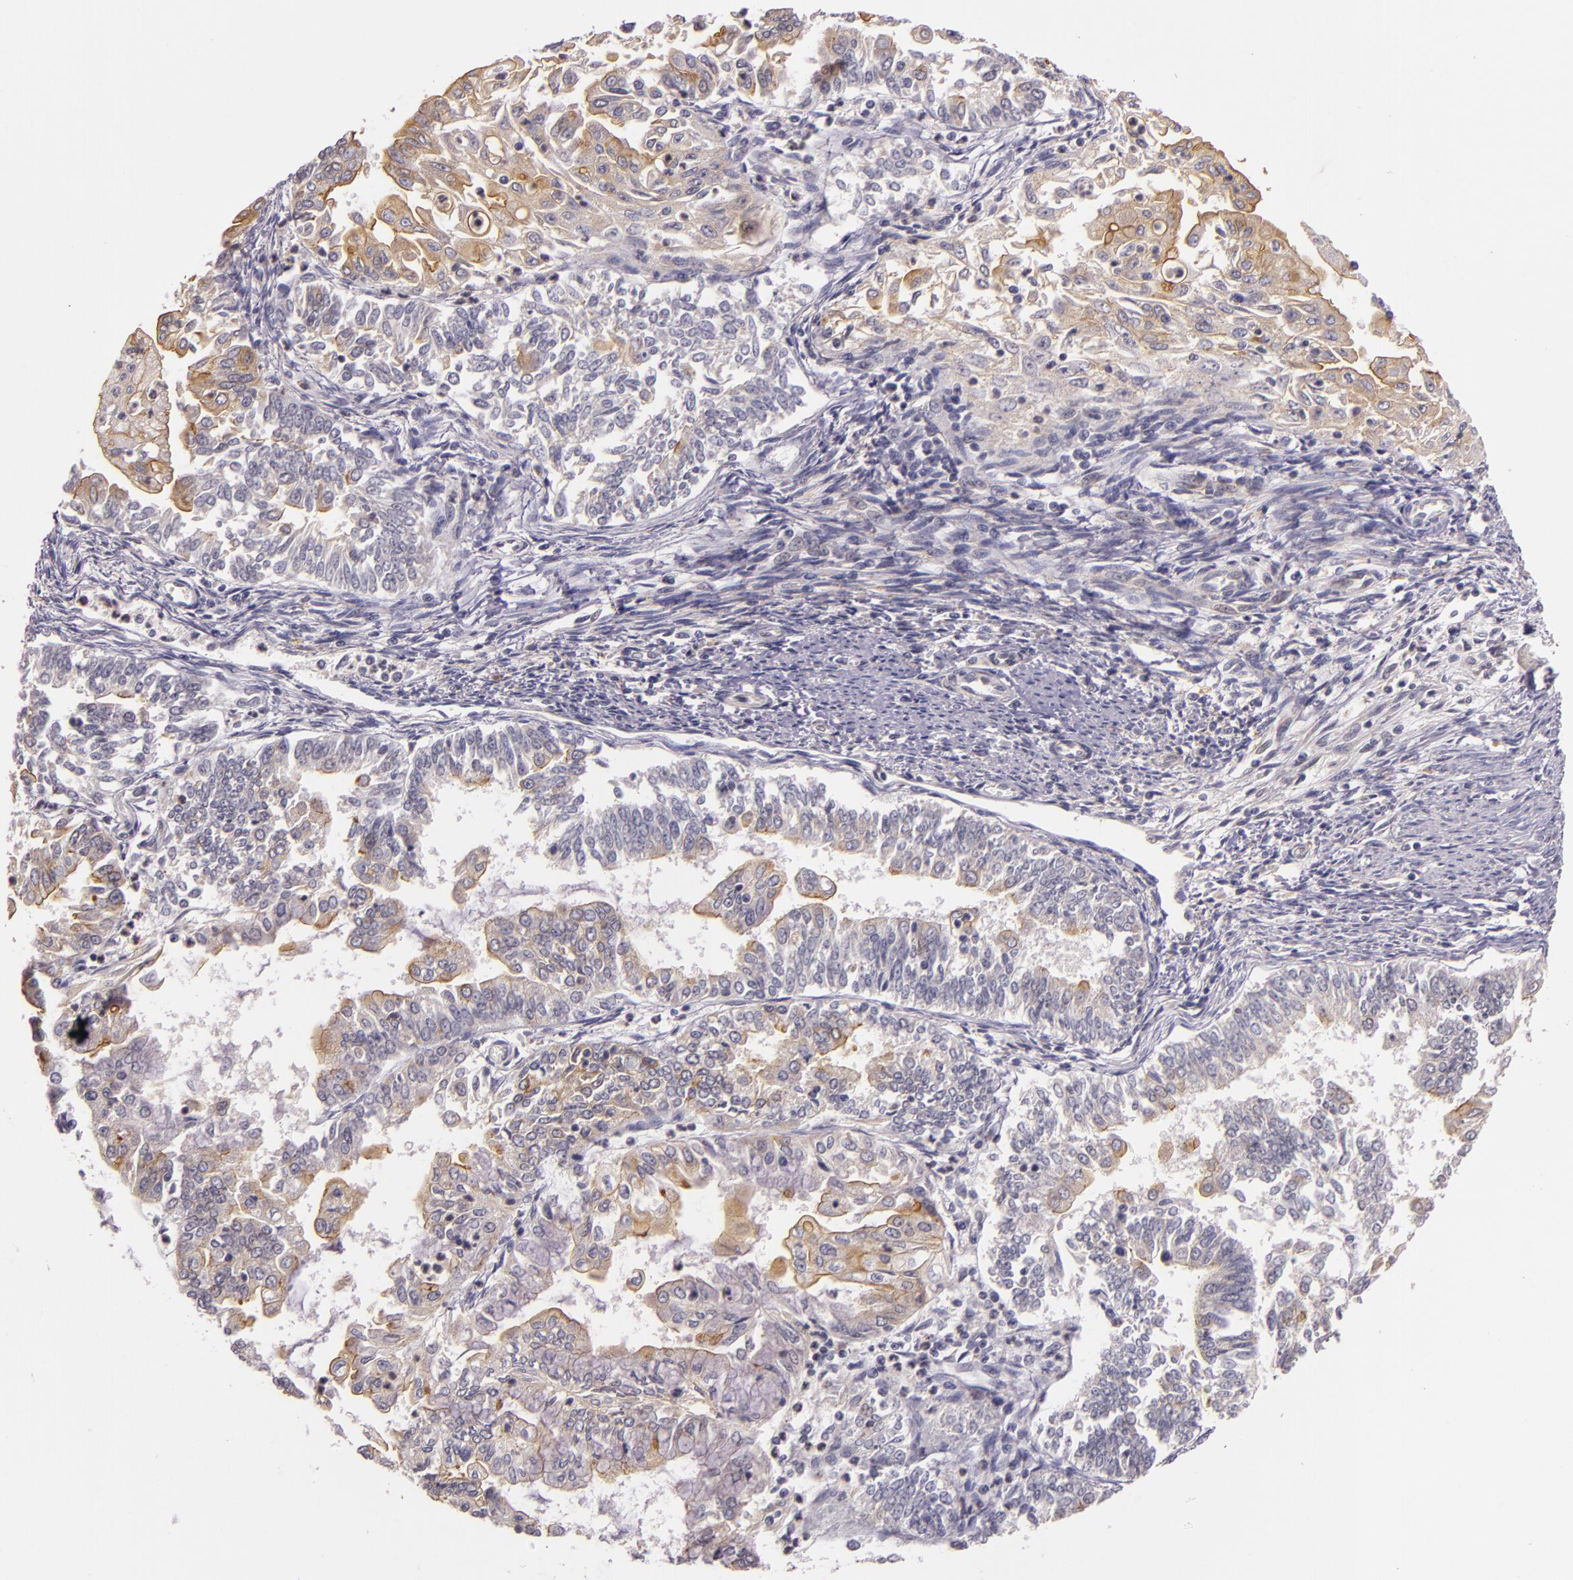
{"staining": {"intensity": "weak", "quantity": "25%-75%", "location": "cytoplasmic/membranous"}, "tissue": "endometrial cancer", "cell_type": "Tumor cells", "image_type": "cancer", "snomed": [{"axis": "morphology", "description": "Adenocarcinoma, NOS"}, {"axis": "topography", "description": "Endometrium"}], "caption": "Immunohistochemical staining of human endometrial cancer shows low levels of weak cytoplasmic/membranous protein expression in about 25%-75% of tumor cells.", "gene": "ARMH4", "patient": {"sex": "female", "age": 75}}